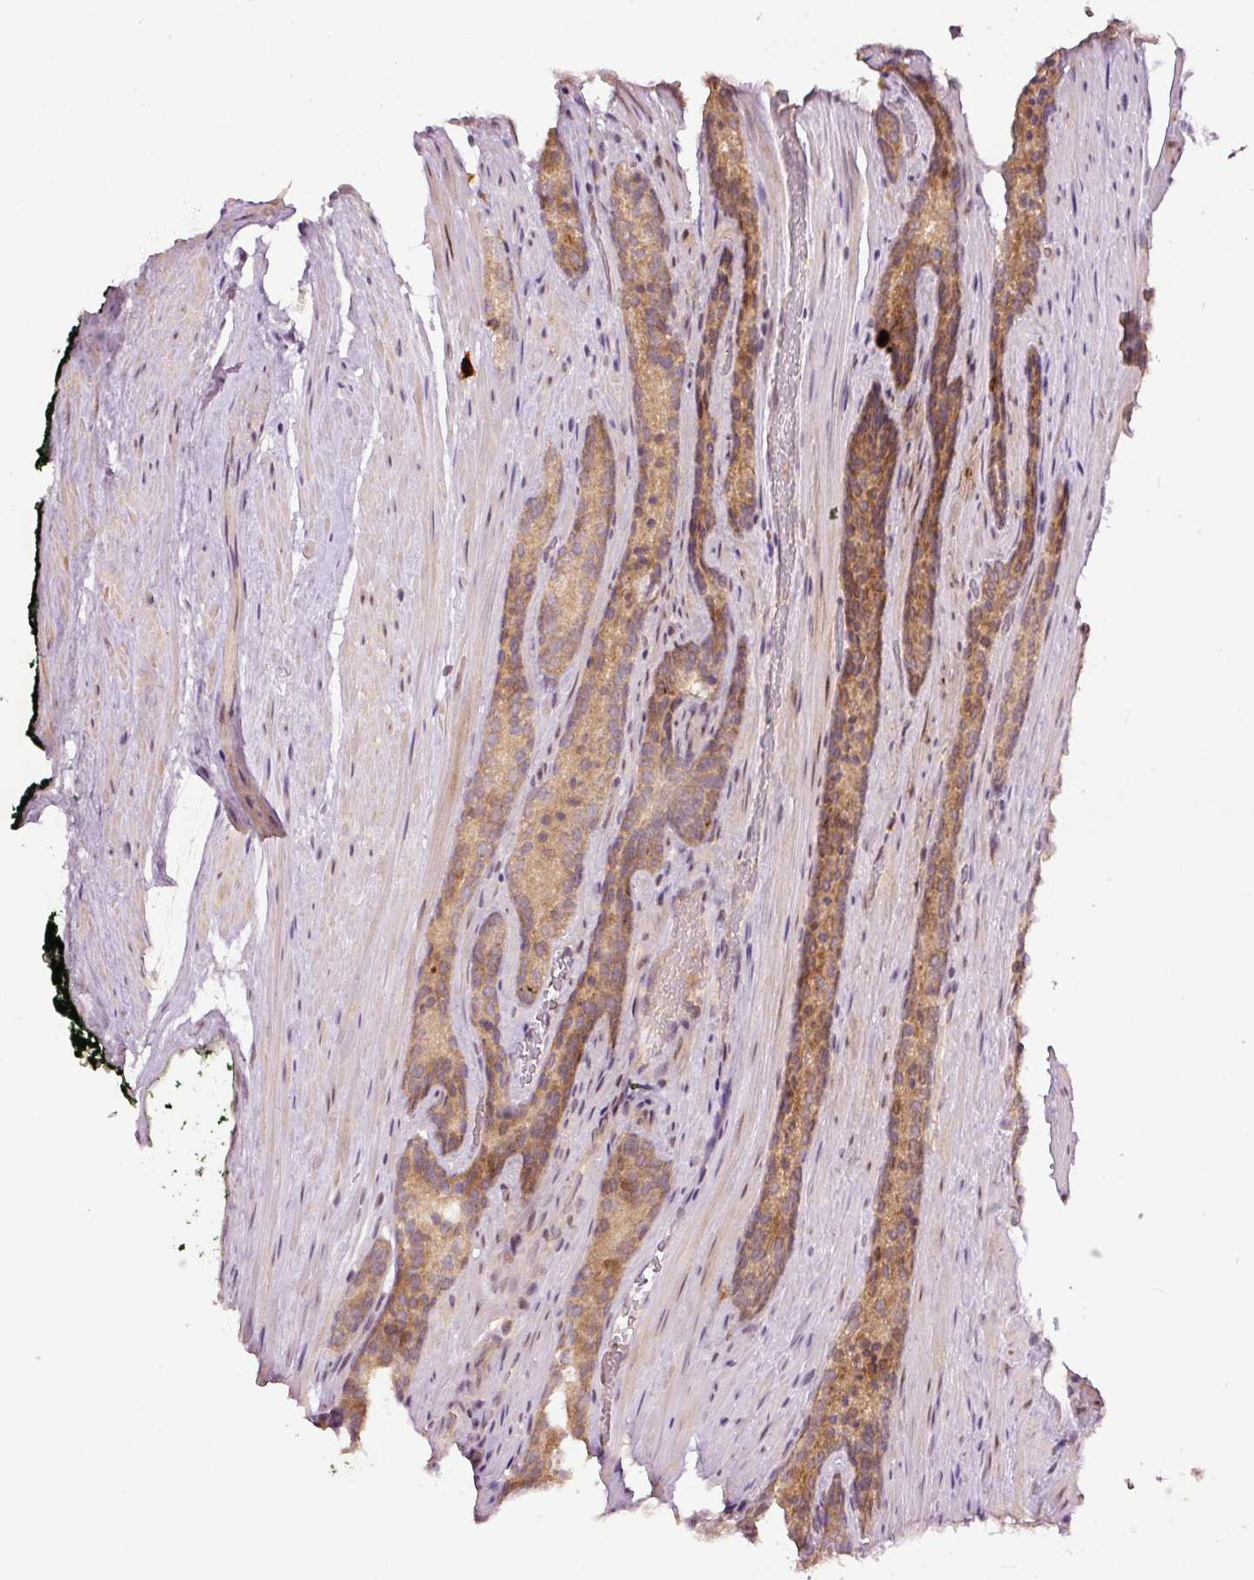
{"staining": {"intensity": "moderate", "quantity": ">75%", "location": "cytoplasmic/membranous"}, "tissue": "prostate cancer", "cell_type": "Tumor cells", "image_type": "cancer", "snomed": [{"axis": "morphology", "description": "Adenocarcinoma, Low grade"}, {"axis": "topography", "description": "Prostate"}], "caption": "Protein analysis of prostate adenocarcinoma (low-grade) tissue shows moderate cytoplasmic/membranous positivity in about >75% of tumor cells.", "gene": "PCDHB1", "patient": {"sex": "male", "age": 58}}